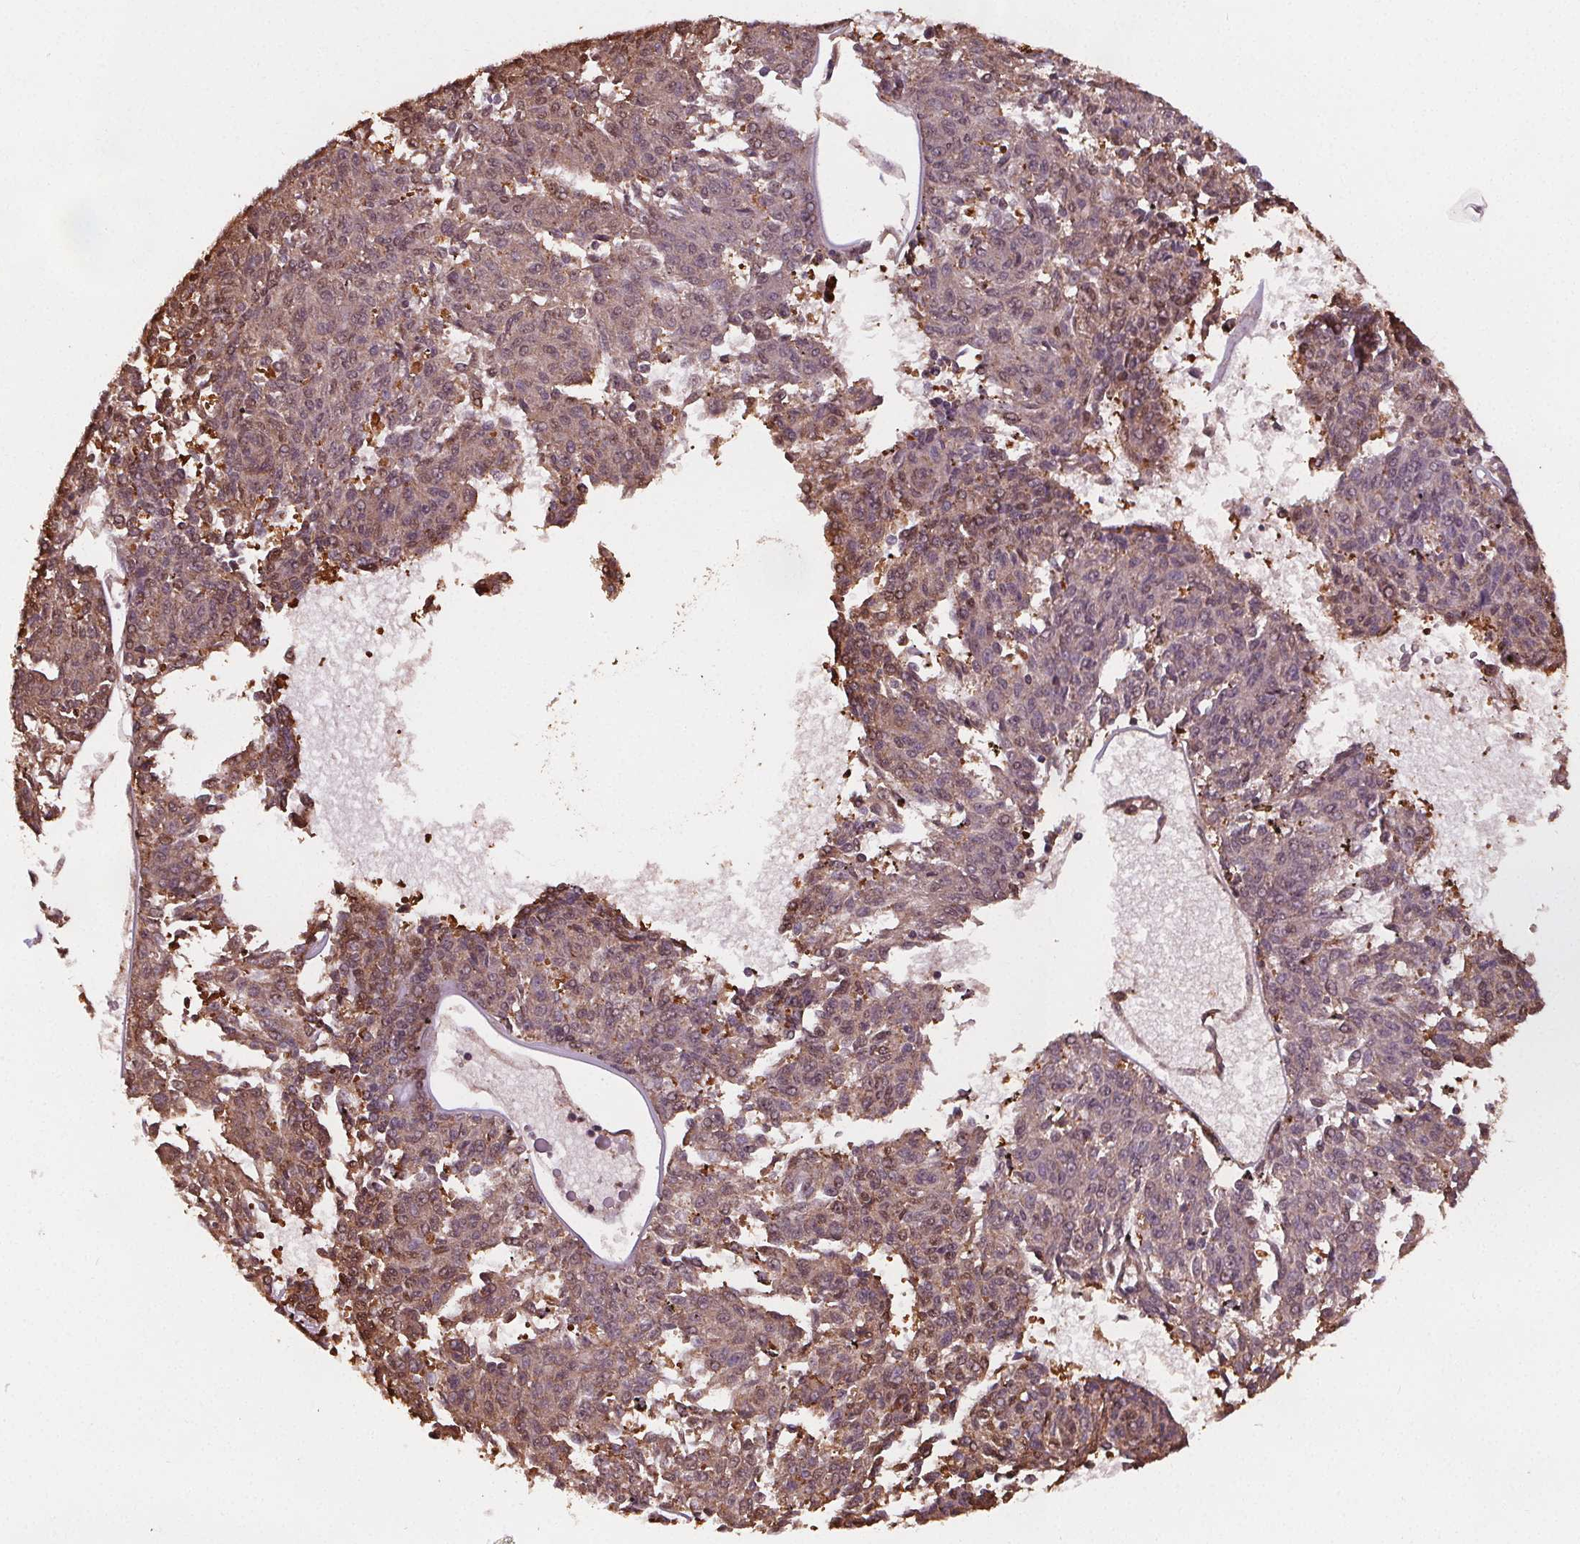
{"staining": {"intensity": "weak", "quantity": ">75%", "location": "cytoplasmic/membranous,nuclear"}, "tissue": "melanoma", "cell_type": "Tumor cells", "image_type": "cancer", "snomed": [{"axis": "morphology", "description": "Malignant melanoma, NOS"}, {"axis": "topography", "description": "Skin"}], "caption": "A brown stain labels weak cytoplasmic/membranous and nuclear positivity of a protein in malignant melanoma tumor cells.", "gene": "ENO1", "patient": {"sex": "female", "age": 72}}